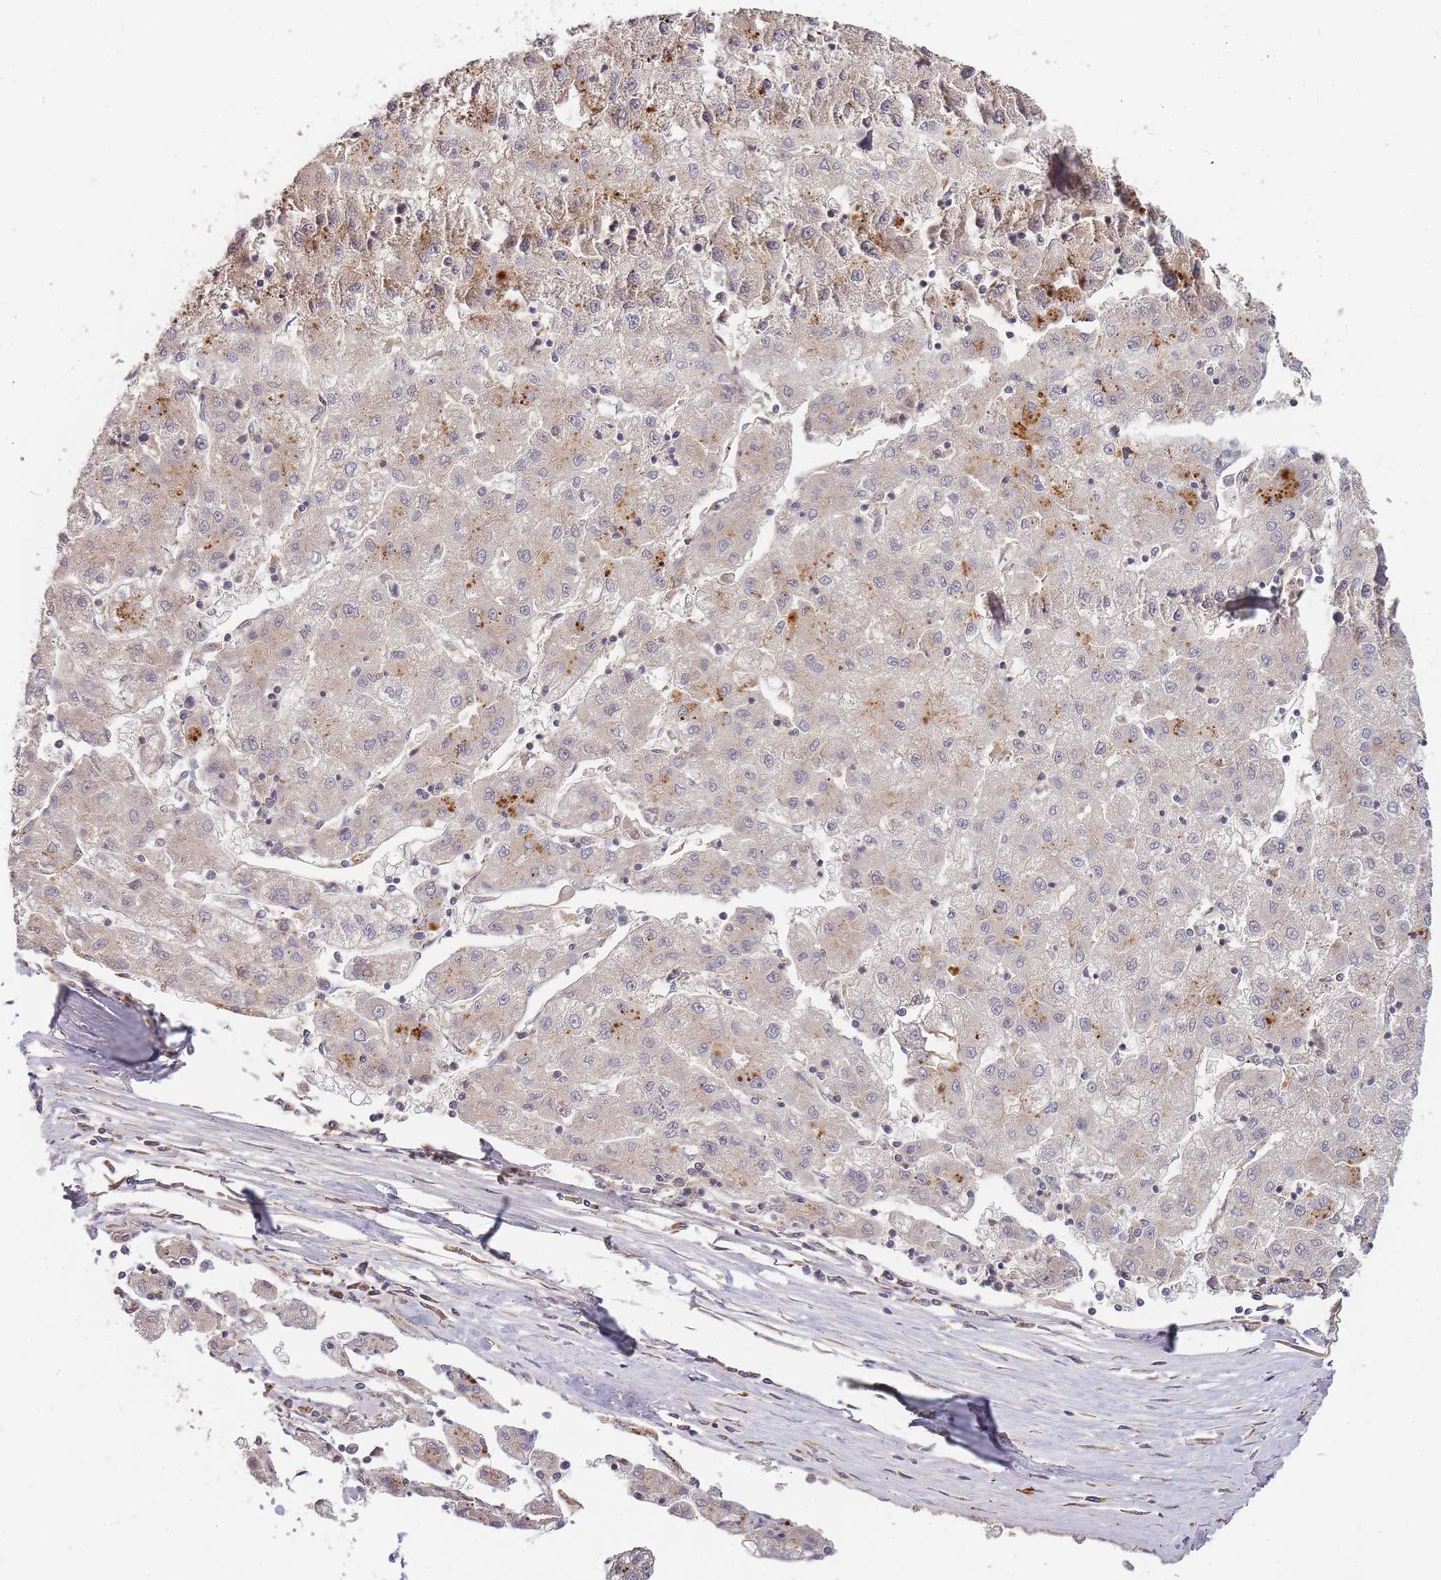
{"staining": {"intensity": "moderate", "quantity": "<25%", "location": "cytoplasmic/membranous"}, "tissue": "liver cancer", "cell_type": "Tumor cells", "image_type": "cancer", "snomed": [{"axis": "morphology", "description": "Carcinoma, Hepatocellular, NOS"}, {"axis": "topography", "description": "Liver"}], "caption": "Protein staining of hepatocellular carcinoma (liver) tissue displays moderate cytoplasmic/membranous expression in approximately <25% of tumor cells. (DAB = brown stain, brightfield microscopy at high magnification).", "gene": "ATG5", "patient": {"sex": "male", "age": 72}}